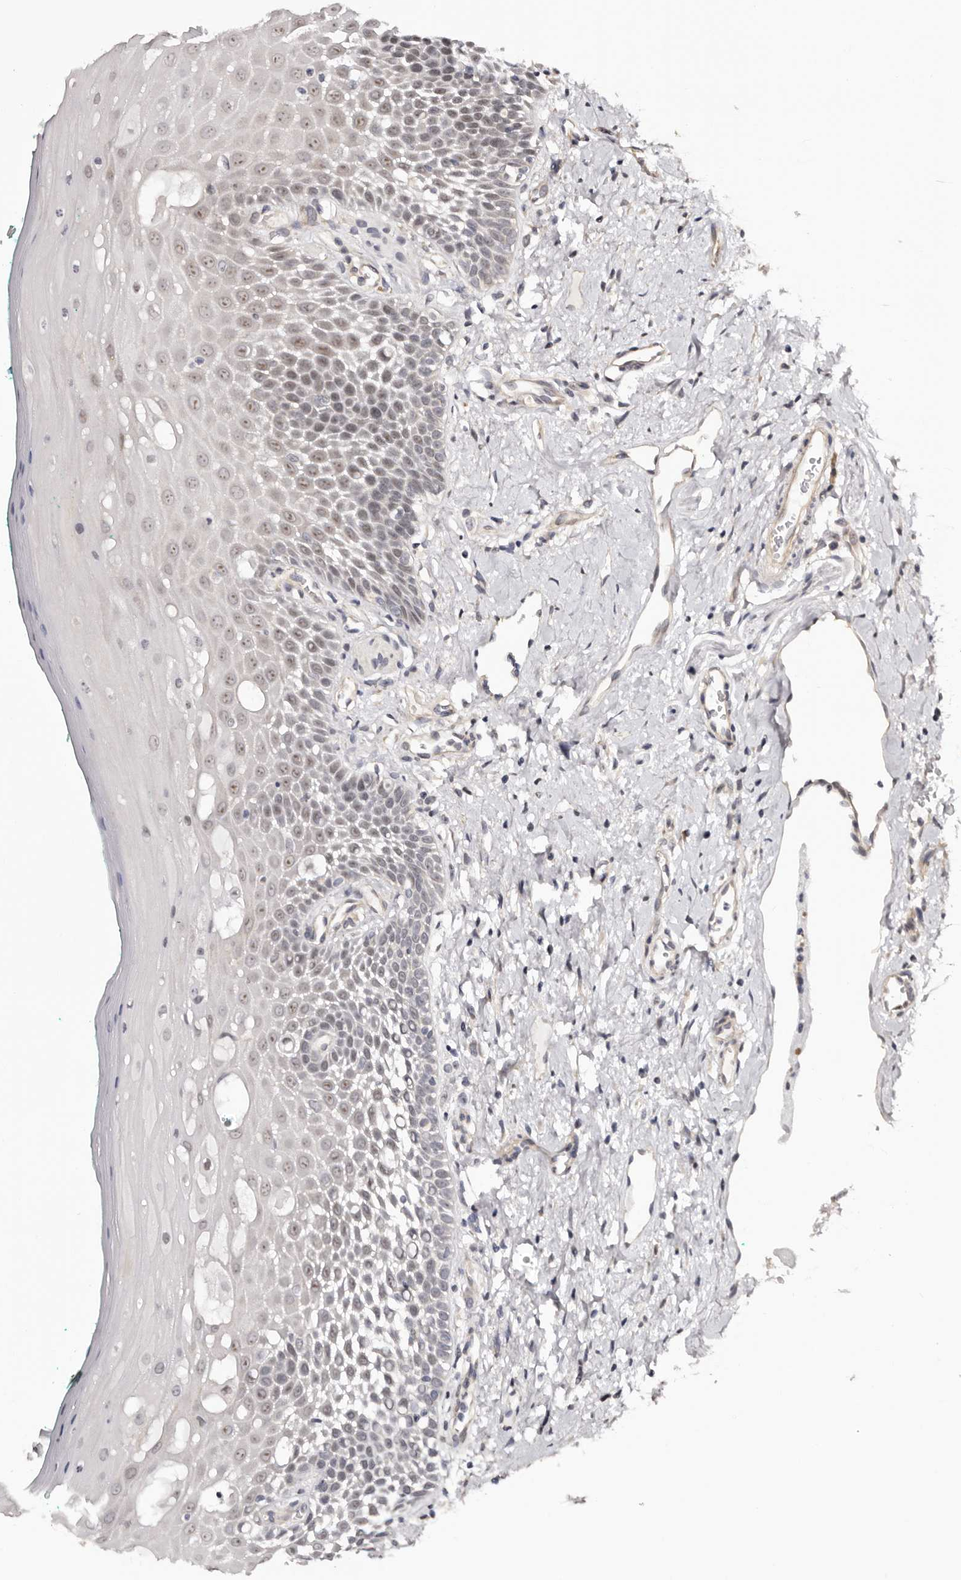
{"staining": {"intensity": "weak", "quantity": "25%-75%", "location": "nuclear"}, "tissue": "oral mucosa", "cell_type": "Squamous epithelial cells", "image_type": "normal", "snomed": [{"axis": "morphology", "description": "Normal tissue, NOS"}, {"axis": "topography", "description": "Oral tissue"}], "caption": "Benign oral mucosa displays weak nuclear positivity in about 25%-75% of squamous epithelial cells, visualized by immunohistochemistry. The staining was performed using DAB, with brown indicating positive protein expression. Nuclei are stained blue with hematoxylin.", "gene": "NOL12", "patient": {"sex": "female", "age": 70}}